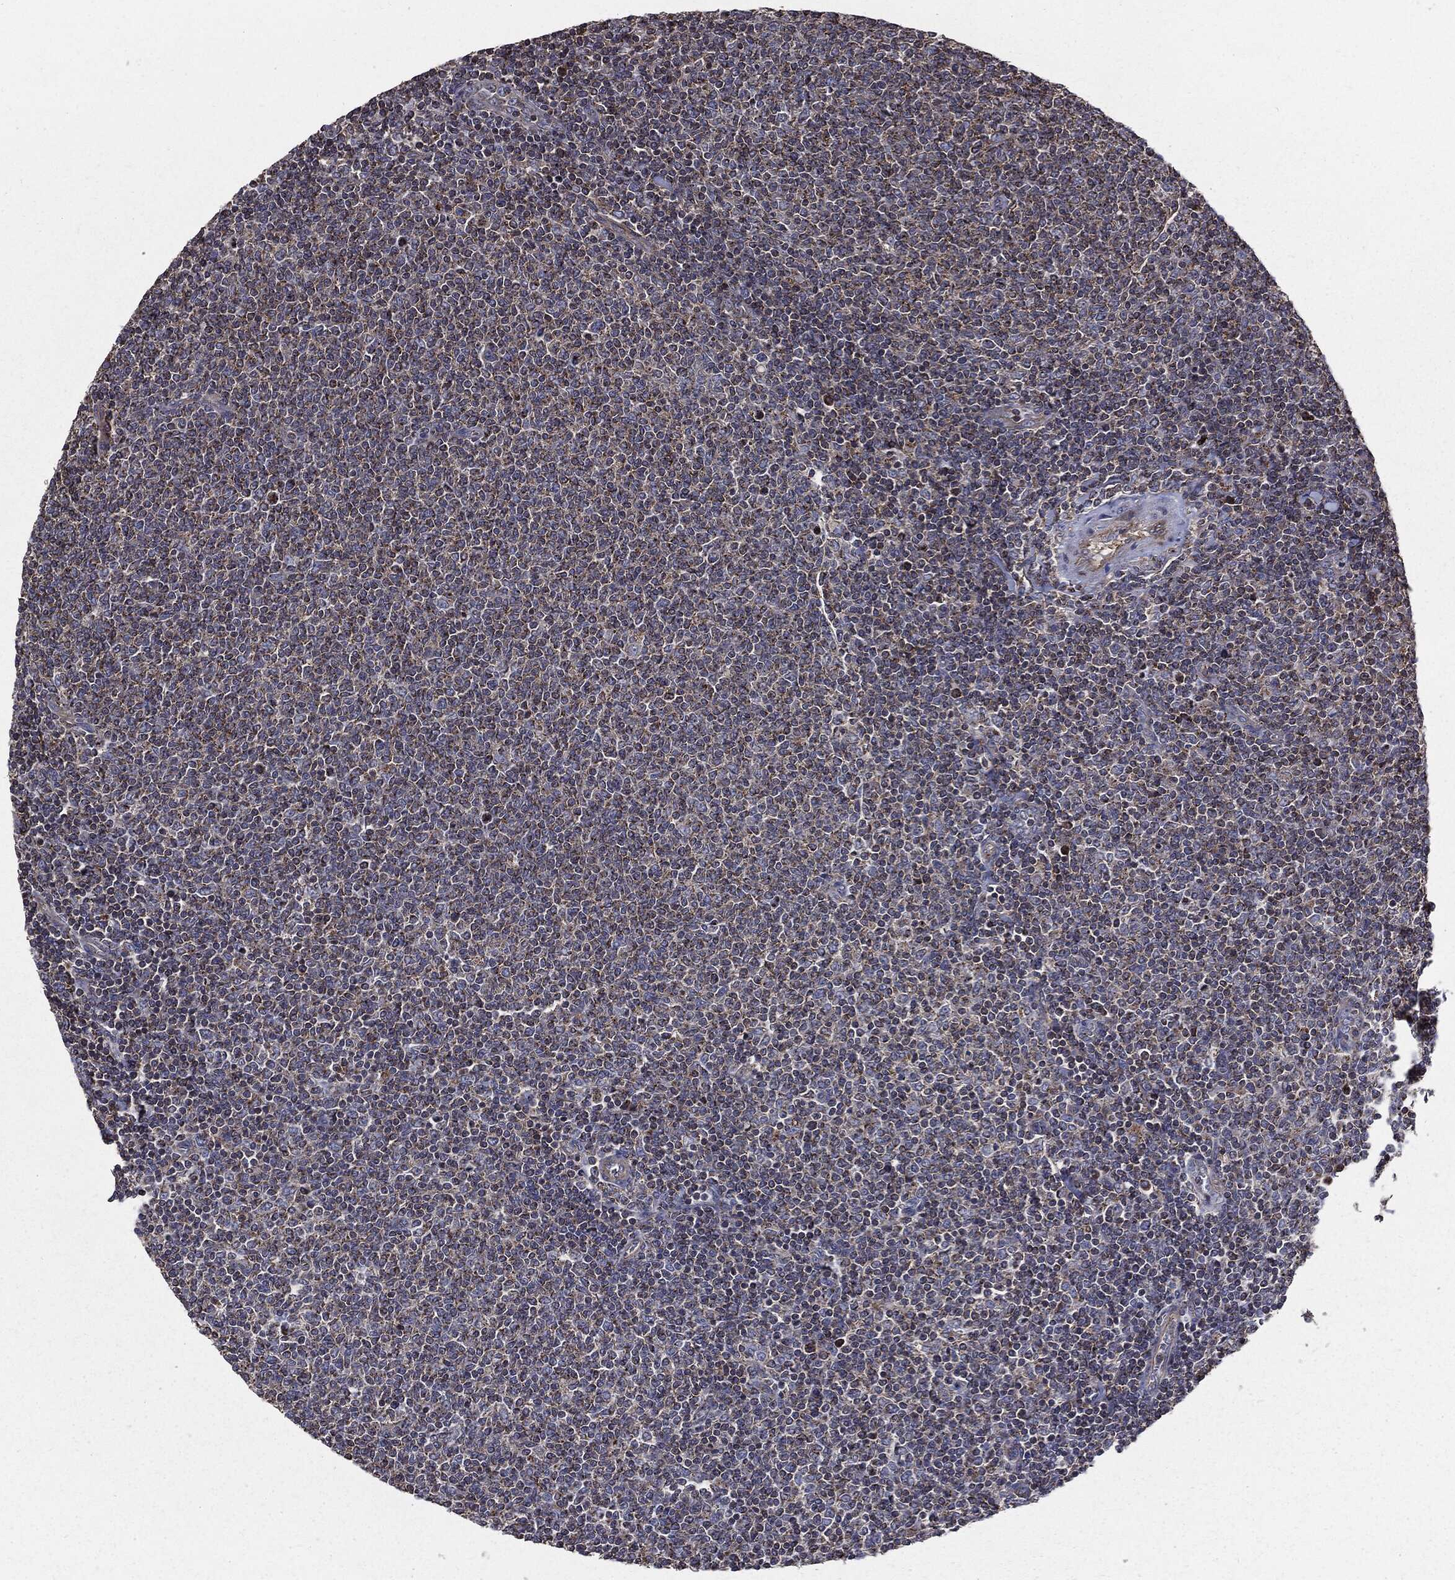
{"staining": {"intensity": "negative", "quantity": "none", "location": "none"}, "tissue": "lymphoma", "cell_type": "Tumor cells", "image_type": "cancer", "snomed": [{"axis": "morphology", "description": "Malignant lymphoma, non-Hodgkin's type, Low grade"}, {"axis": "topography", "description": "Lymph node"}], "caption": "Human low-grade malignant lymphoma, non-Hodgkin's type stained for a protein using immunohistochemistry (IHC) displays no staining in tumor cells.", "gene": "PDCD6IP", "patient": {"sex": "male", "age": 52}}